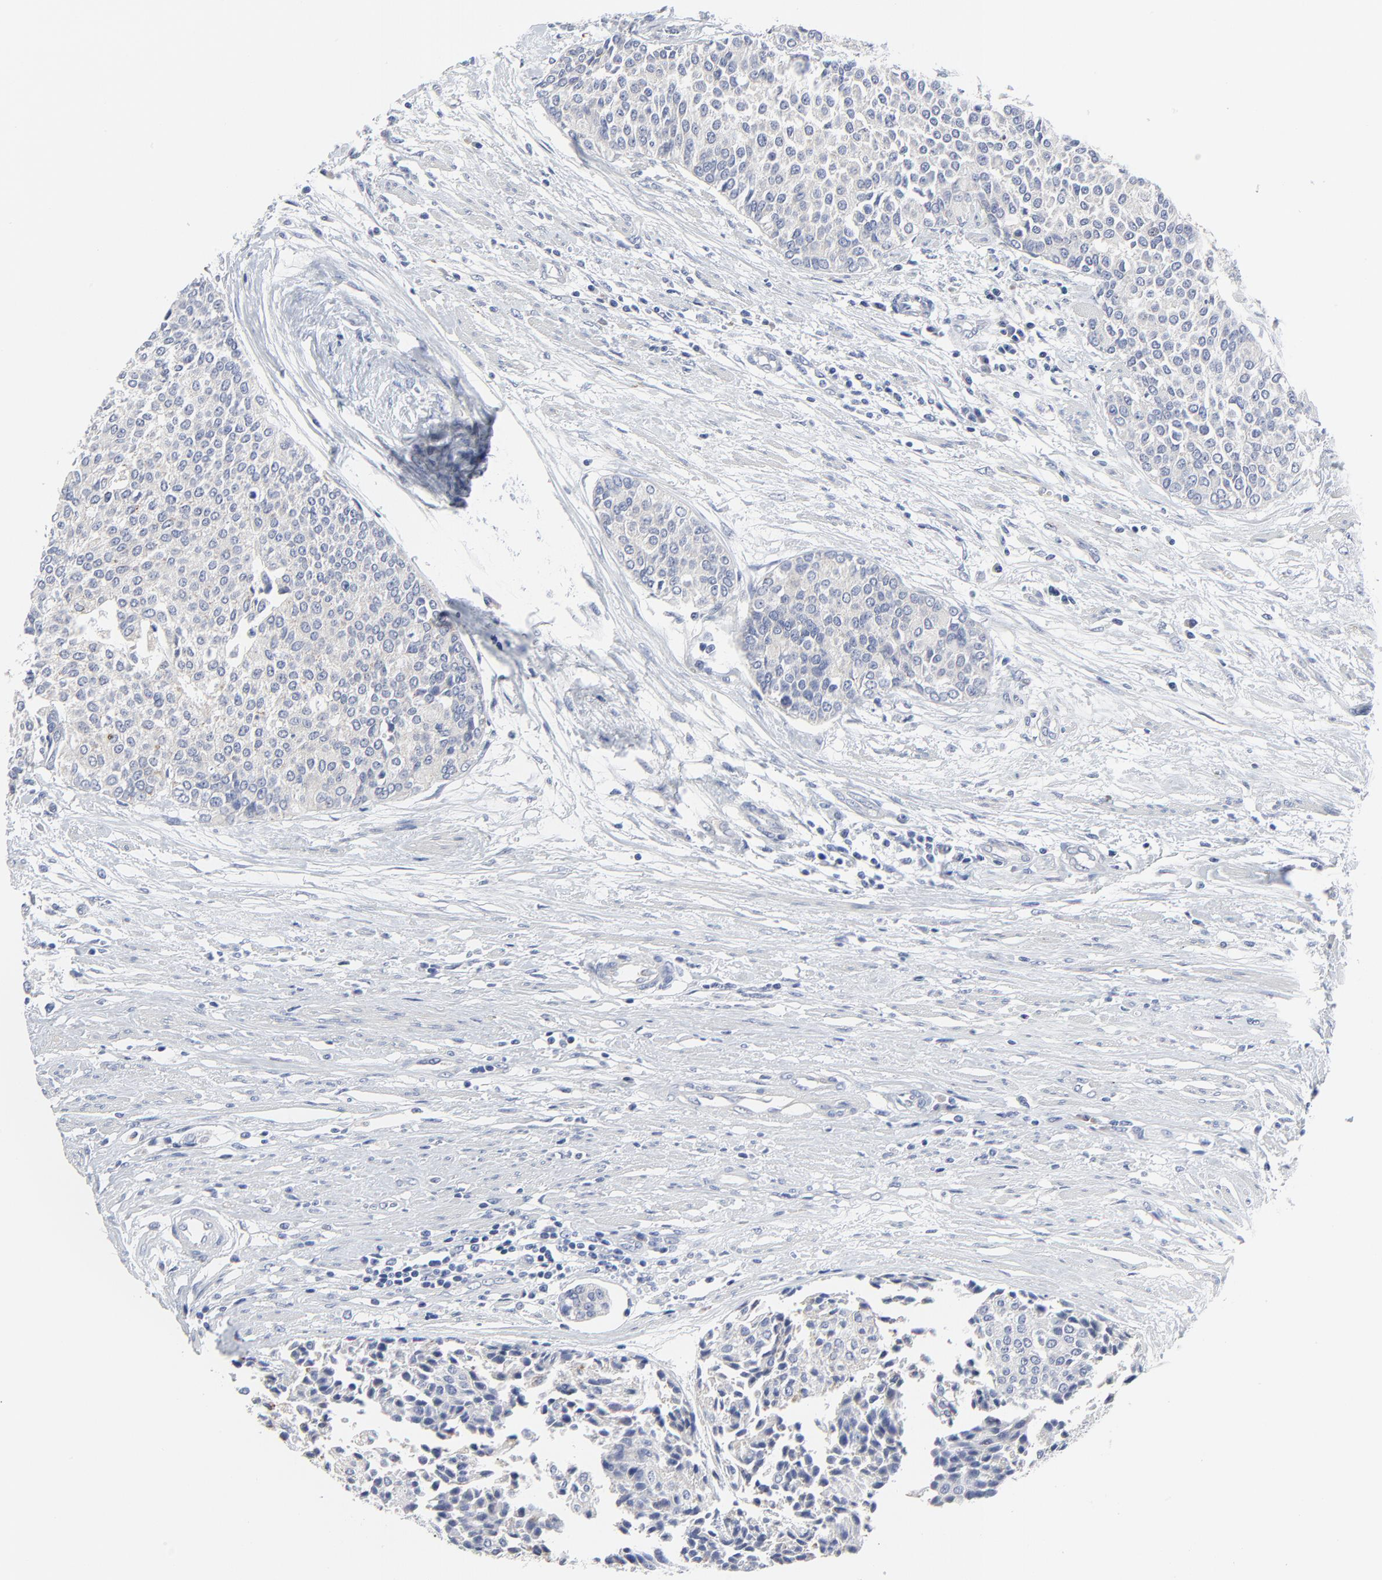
{"staining": {"intensity": "negative", "quantity": "none", "location": "none"}, "tissue": "urothelial cancer", "cell_type": "Tumor cells", "image_type": "cancer", "snomed": [{"axis": "morphology", "description": "Urothelial carcinoma, Low grade"}, {"axis": "topography", "description": "Urinary bladder"}], "caption": "A high-resolution micrograph shows immunohistochemistry staining of urothelial carcinoma (low-grade), which displays no significant expression in tumor cells.", "gene": "DHRSX", "patient": {"sex": "female", "age": 73}}